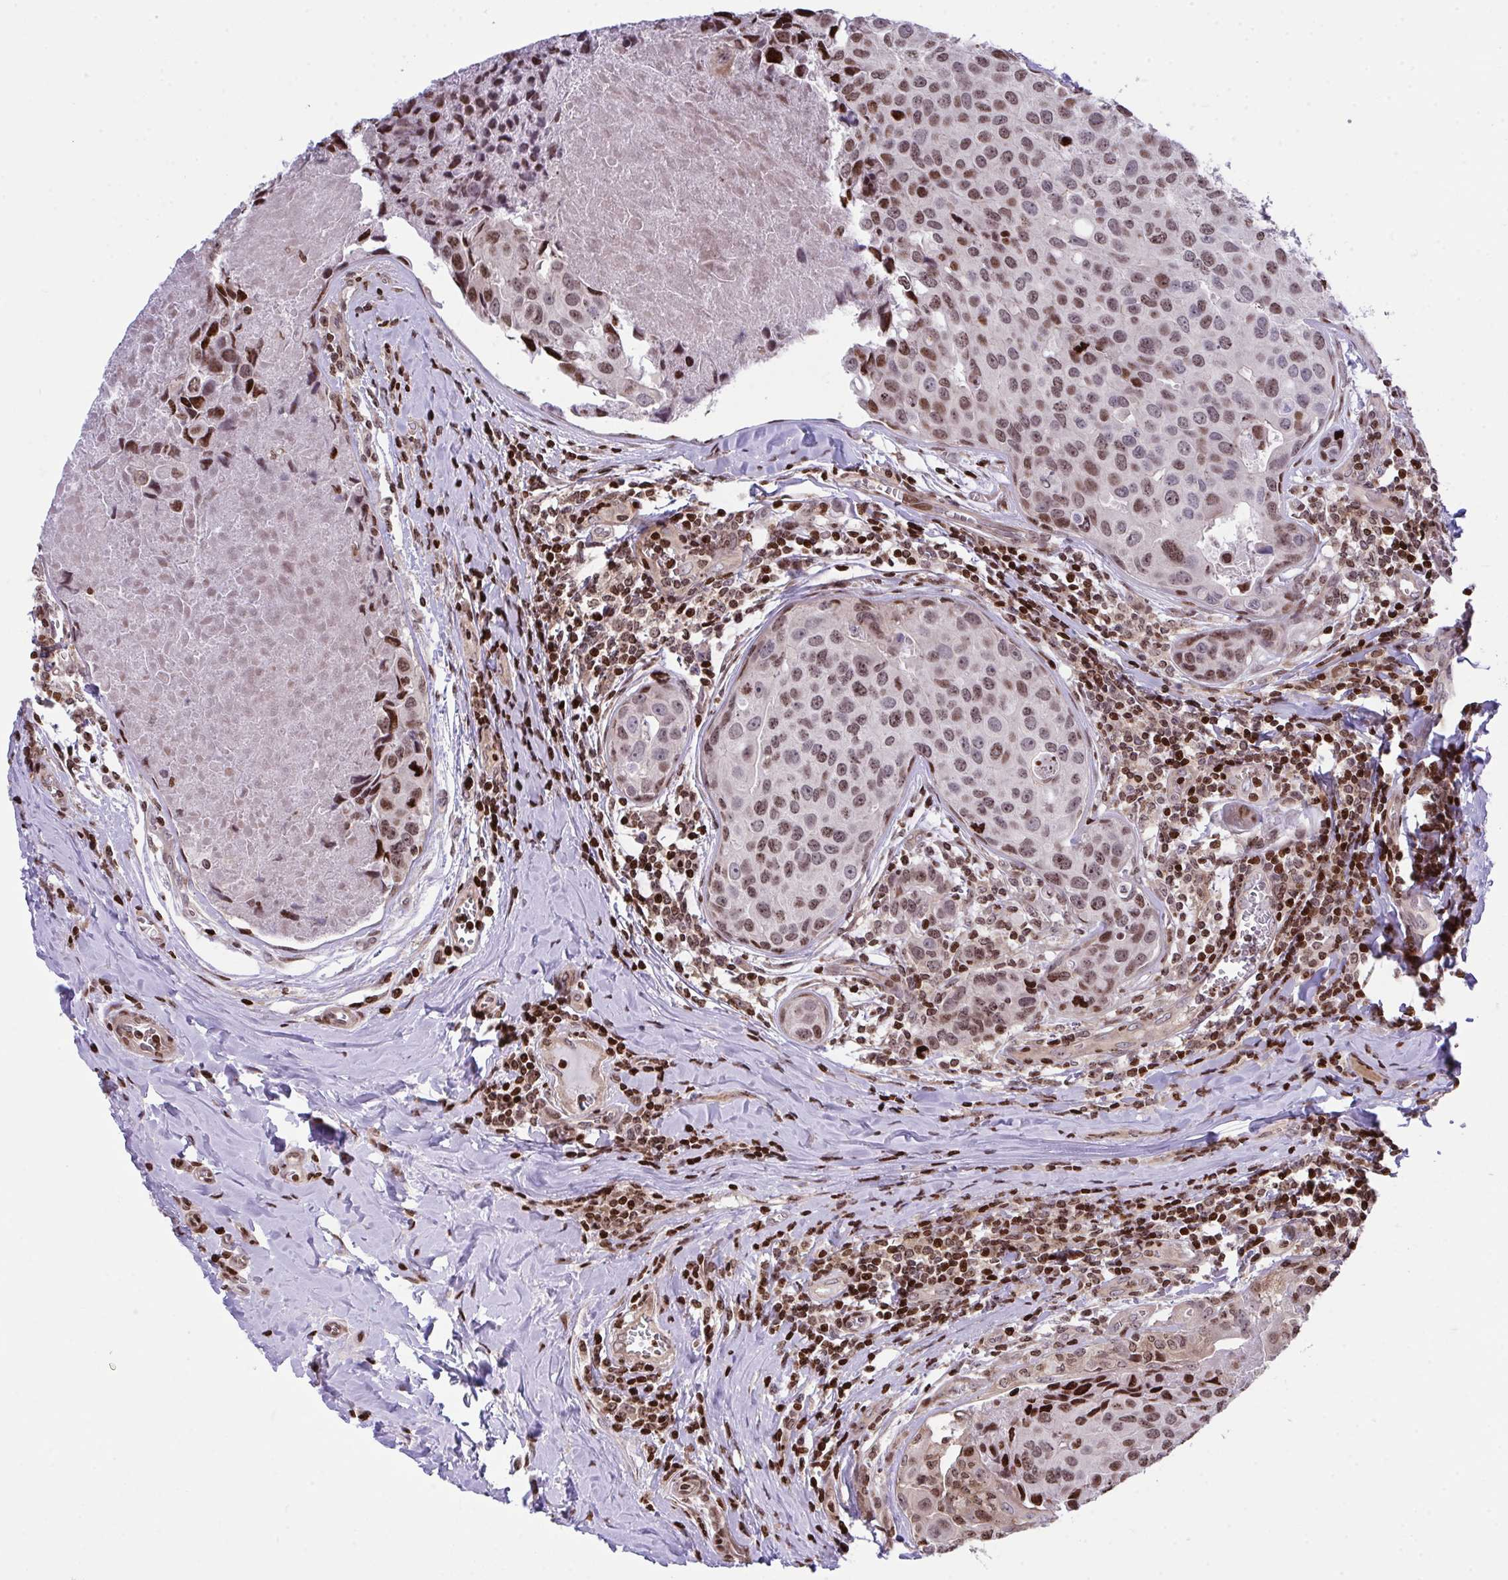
{"staining": {"intensity": "moderate", "quantity": ">75%", "location": "nuclear"}, "tissue": "breast cancer", "cell_type": "Tumor cells", "image_type": "cancer", "snomed": [{"axis": "morphology", "description": "Duct carcinoma"}, {"axis": "topography", "description": "Breast"}], "caption": "Breast cancer stained with a protein marker shows moderate staining in tumor cells.", "gene": "RAPGEF5", "patient": {"sex": "female", "age": 24}}